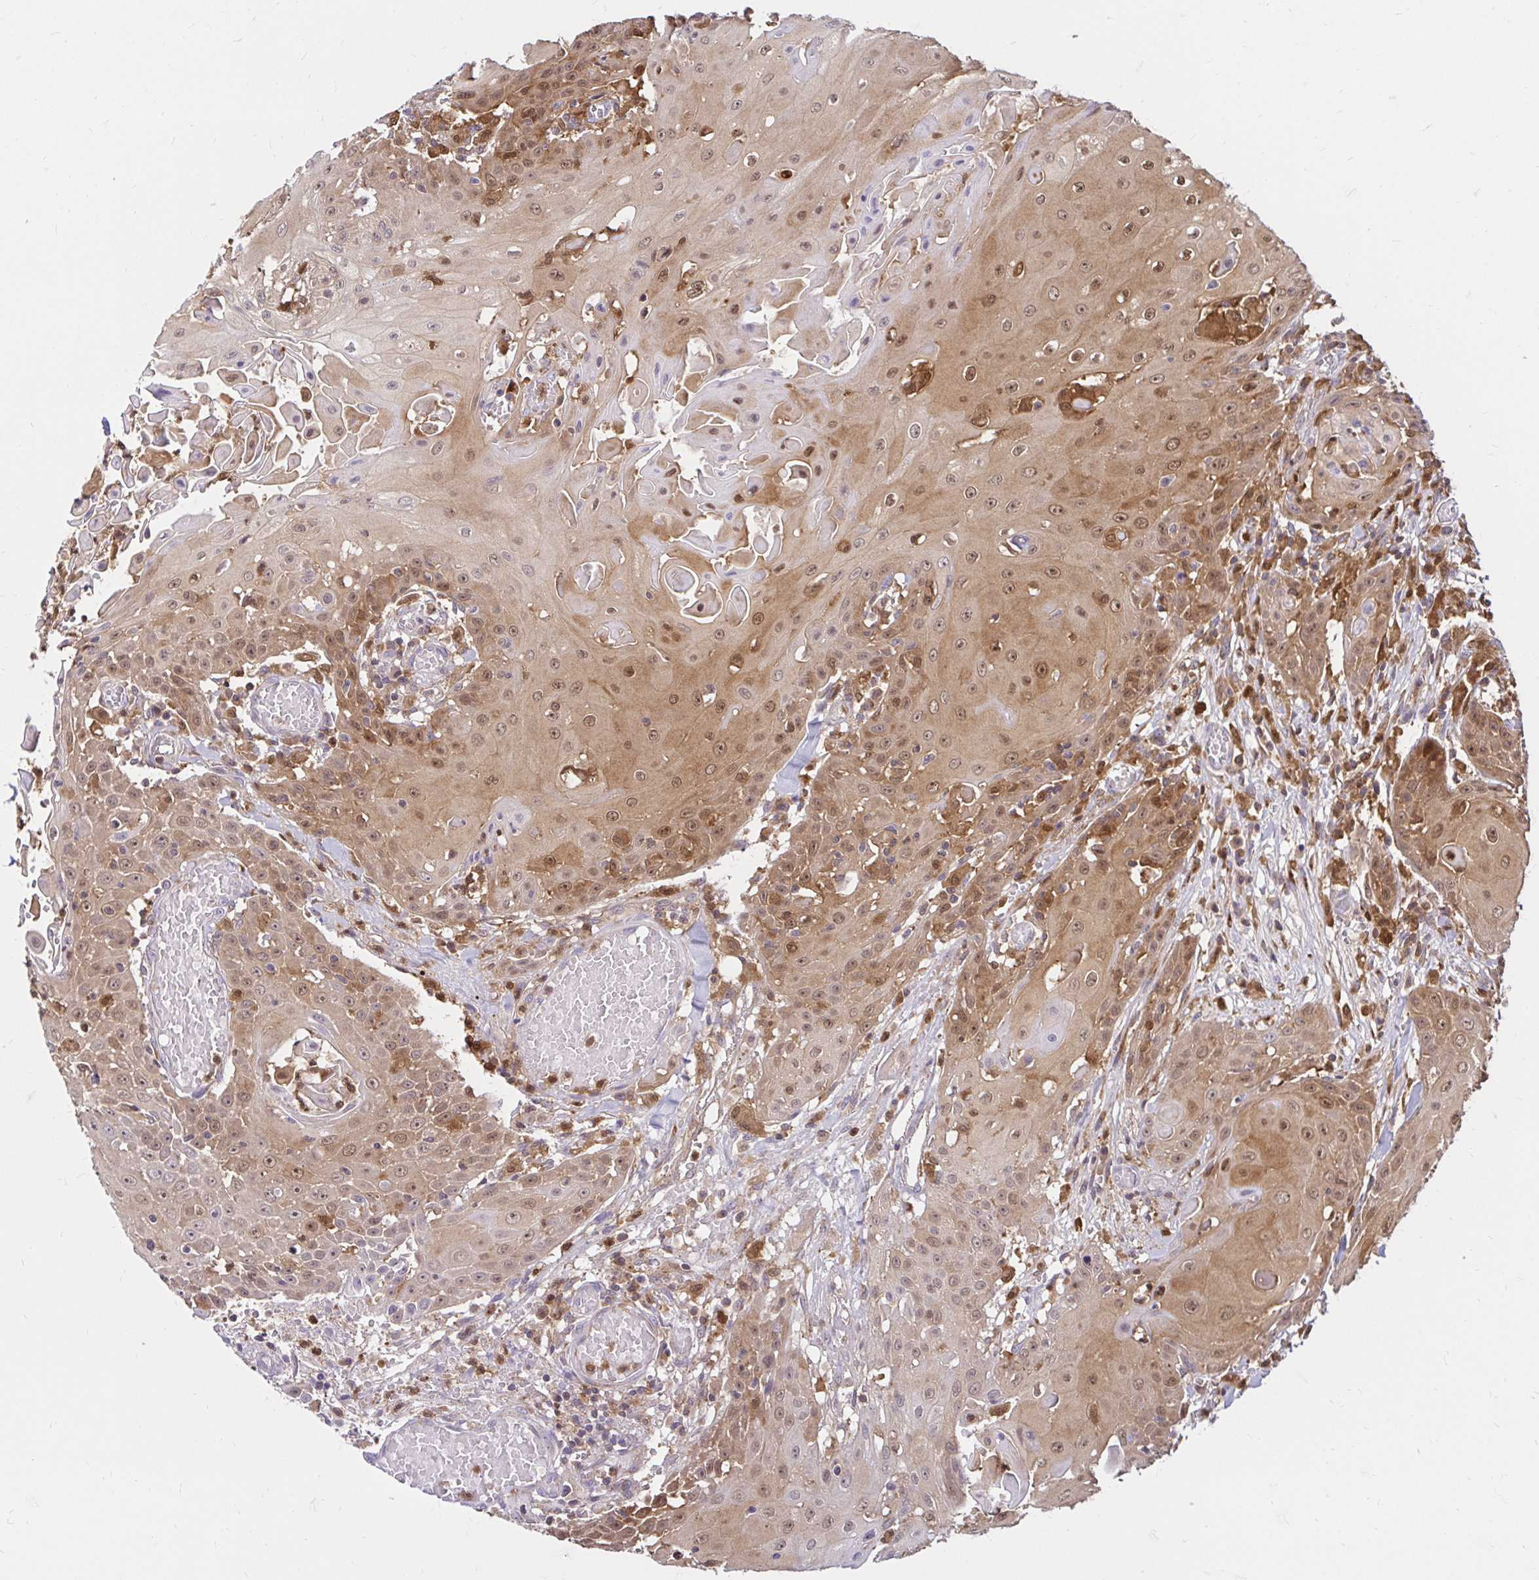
{"staining": {"intensity": "moderate", "quantity": ">75%", "location": "cytoplasmic/membranous,nuclear"}, "tissue": "head and neck cancer", "cell_type": "Tumor cells", "image_type": "cancer", "snomed": [{"axis": "morphology", "description": "Normal tissue, NOS"}, {"axis": "morphology", "description": "Squamous cell carcinoma, NOS"}, {"axis": "topography", "description": "Oral tissue"}, {"axis": "topography", "description": "Head-Neck"}], "caption": "Approximately >75% of tumor cells in human head and neck squamous cell carcinoma exhibit moderate cytoplasmic/membranous and nuclear protein positivity as visualized by brown immunohistochemical staining.", "gene": "PYCARD", "patient": {"sex": "female", "age": 55}}